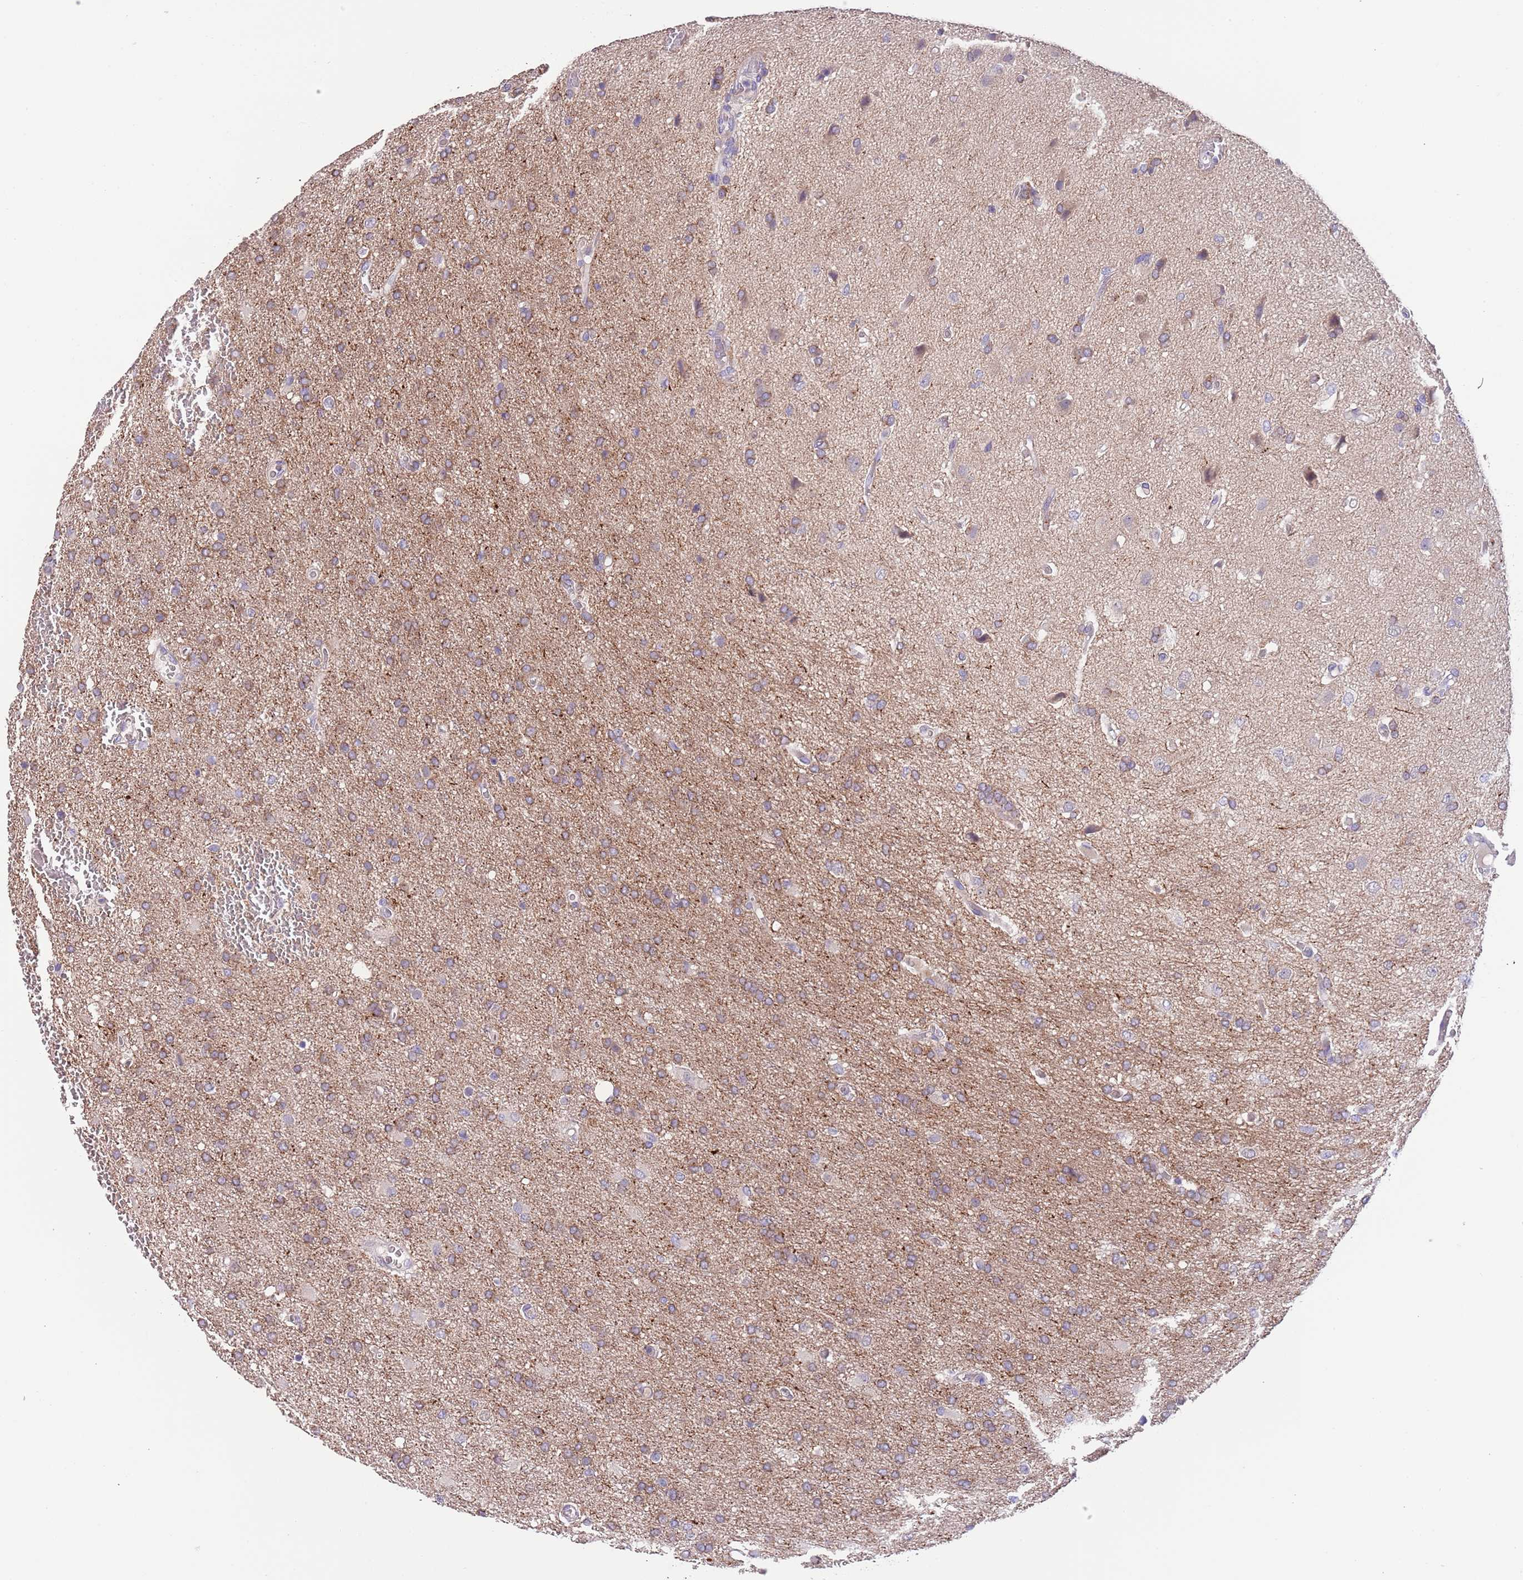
{"staining": {"intensity": "weak", "quantity": "25%-75%", "location": "cytoplasmic/membranous"}, "tissue": "glioma", "cell_type": "Tumor cells", "image_type": "cancer", "snomed": [{"axis": "morphology", "description": "Glioma, malignant, High grade"}, {"axis": "topography", "description": "Brain"}], "caption": "Immunohistochemical staining of human glioma reveals weak cytoplasmic/membranous protein positivity in approximately 25%-75% of tumor cells. (Stains: DAB (3,3'-diaminobenzidine) in brown, nuclei in blue, Microscopy: brightfield microscopy at high magnification).", "gene": "ZNF658", "patient": {"sex": "female", "age": 74}}